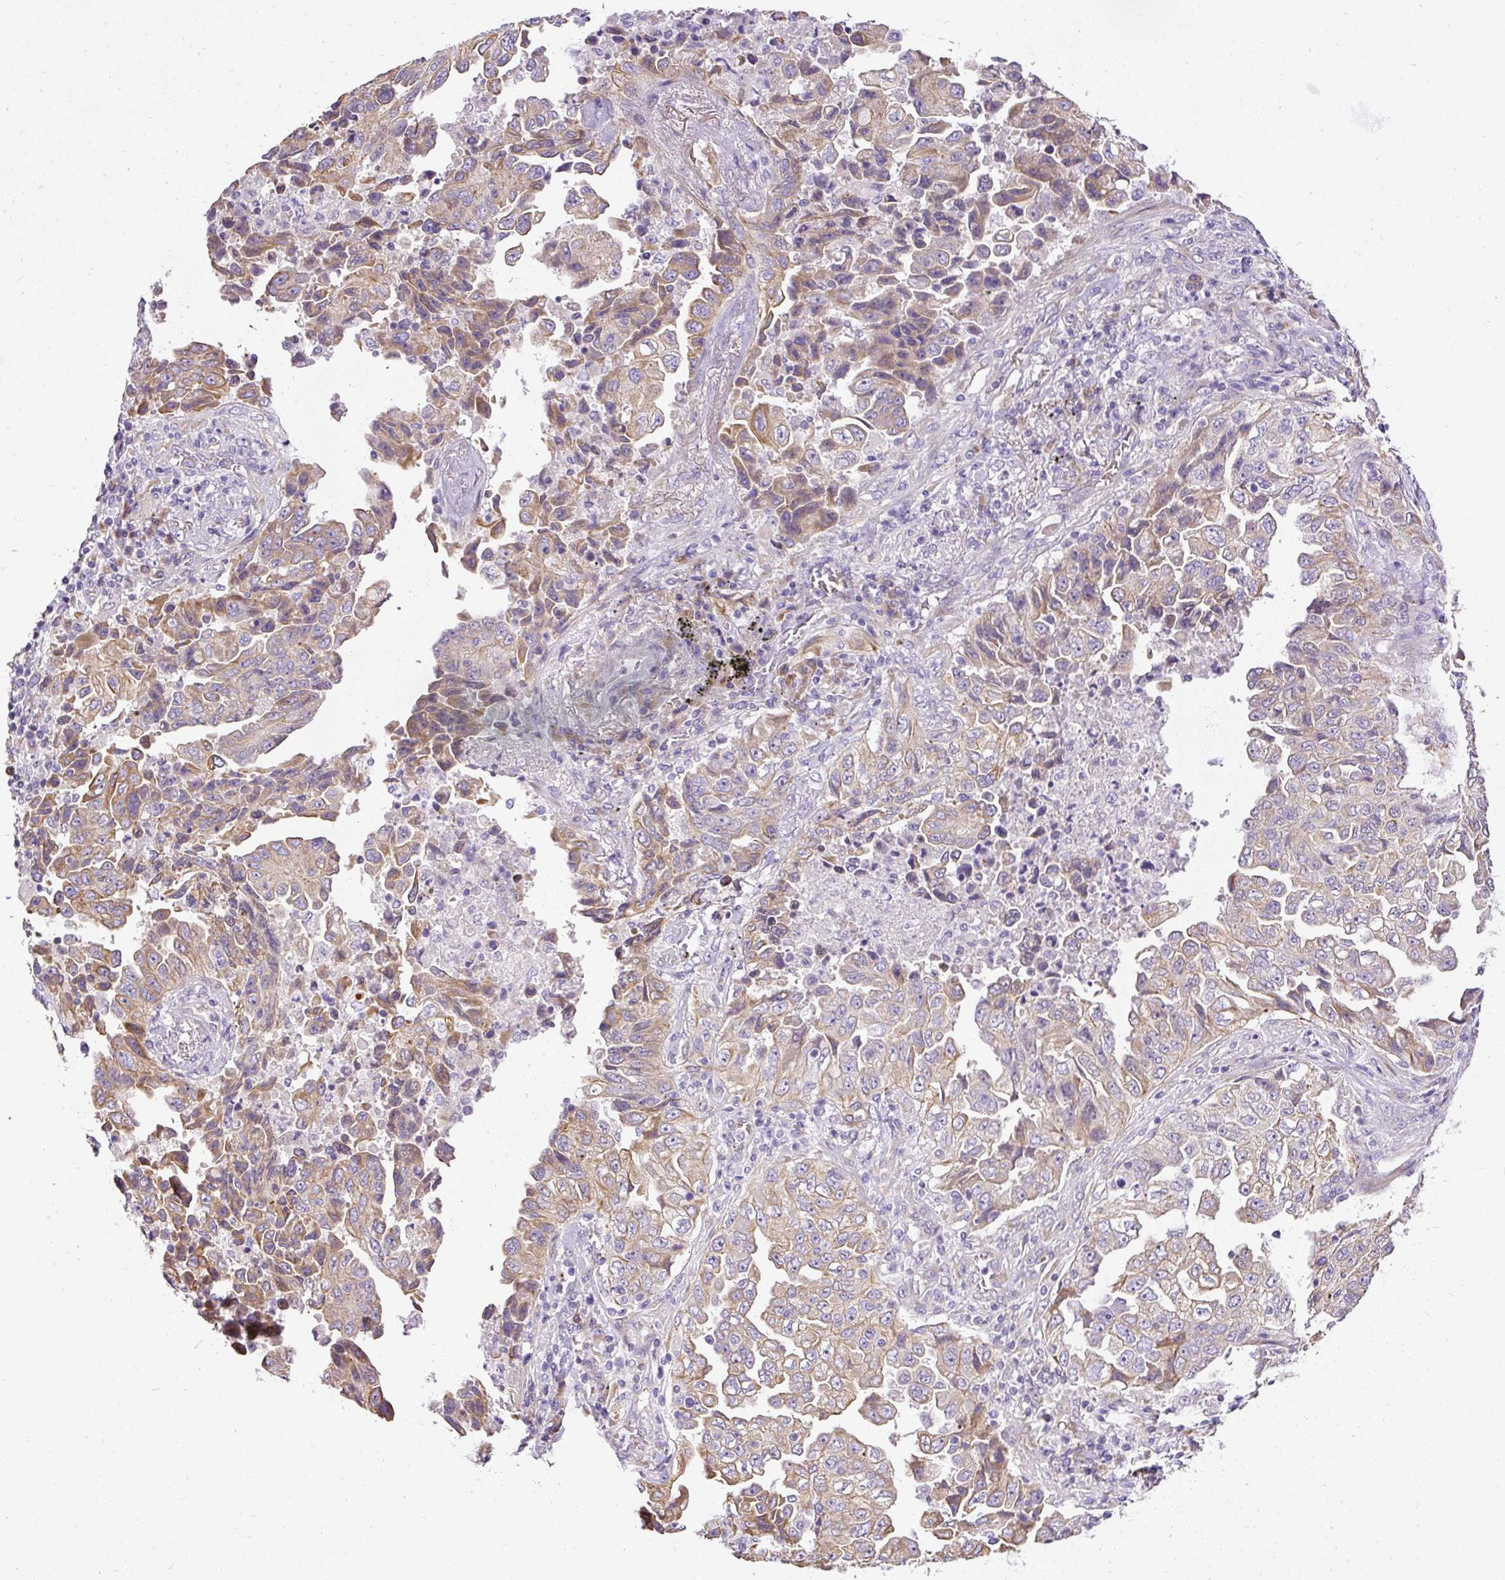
{"staining": {"intensity": "moderate", "quantity": "25%-75%", "location": "cytoplasmic/membranous"}, "tissue": "lung cancer", "cell_type": "Tumor cells", "image_type": "cancer", "snomed": [{"axis": "morphology", "description": "Adenocarcinoma, NOS"}, {"axis": "topography", "description": "Lung"}], "caption": "Immunohistochemistry (DAB (3,3'-diaminobenzidine)) staining of adenocarcinoma (lung) reveals moderate cytoplasmic/membranous protein staining in approximately 25%-75% of tumor cells.", "gene": "FAM149A", "patient": {"sex": "female", "age": 51}}